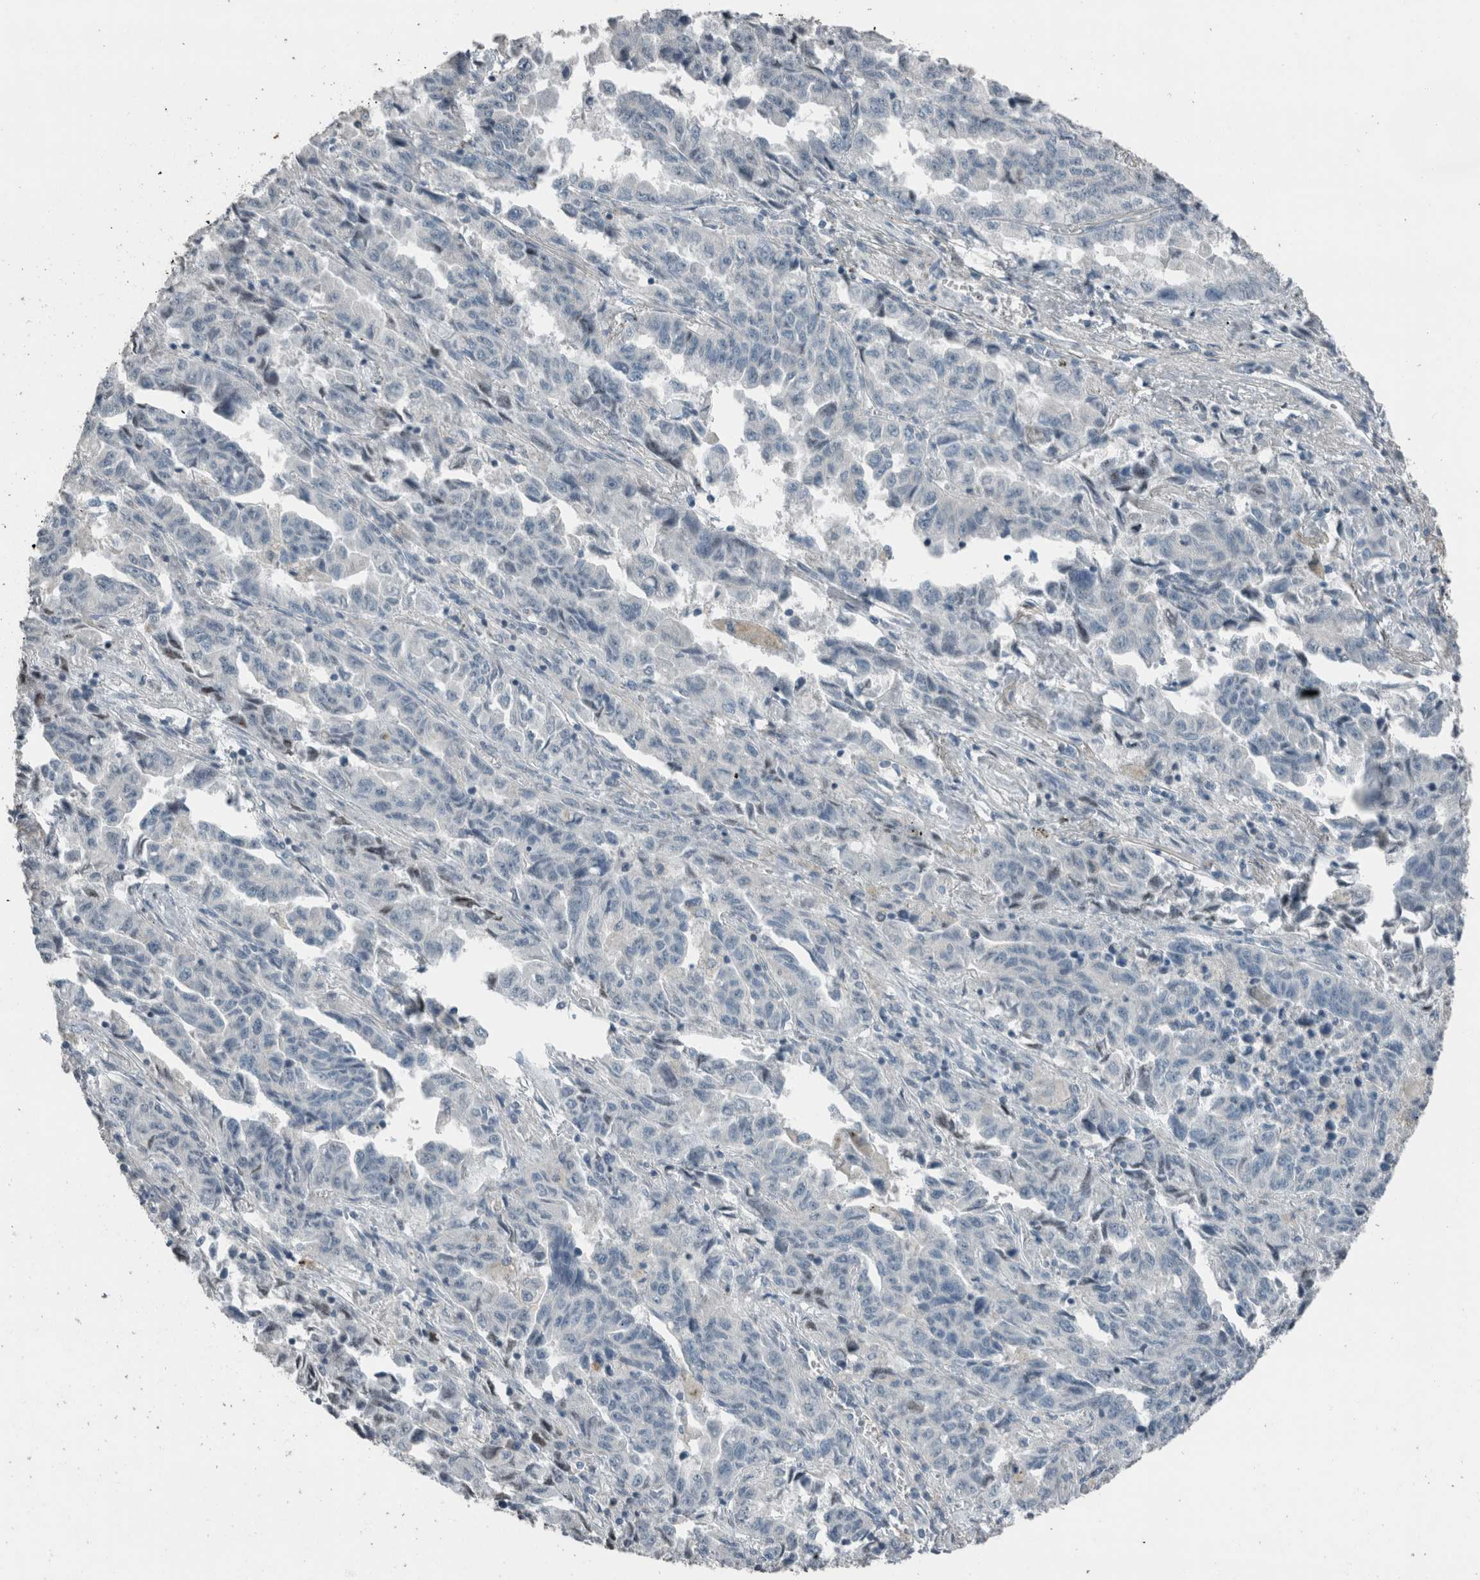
{"staining": {"intensity": "negative", "quantity": "none", "location": "none"}, "tissue": "lung cancer", "cell_type": "Tumor cells", "image_type": "cancer", "snomed": [{"axis": "morphology", "description": "Adenocarcinoma, NOS"}, {"axis": "topography", "description": "Lung"}], "caption": "This image is of lung cancer (adenocarcinoma) stained with IHC to label a protein in brown with the nuclei are counter-stained blue. There is no expression in tumor cells.", "gene": "ACVR2B", "patient": {"sex": "female", "age": 51}}